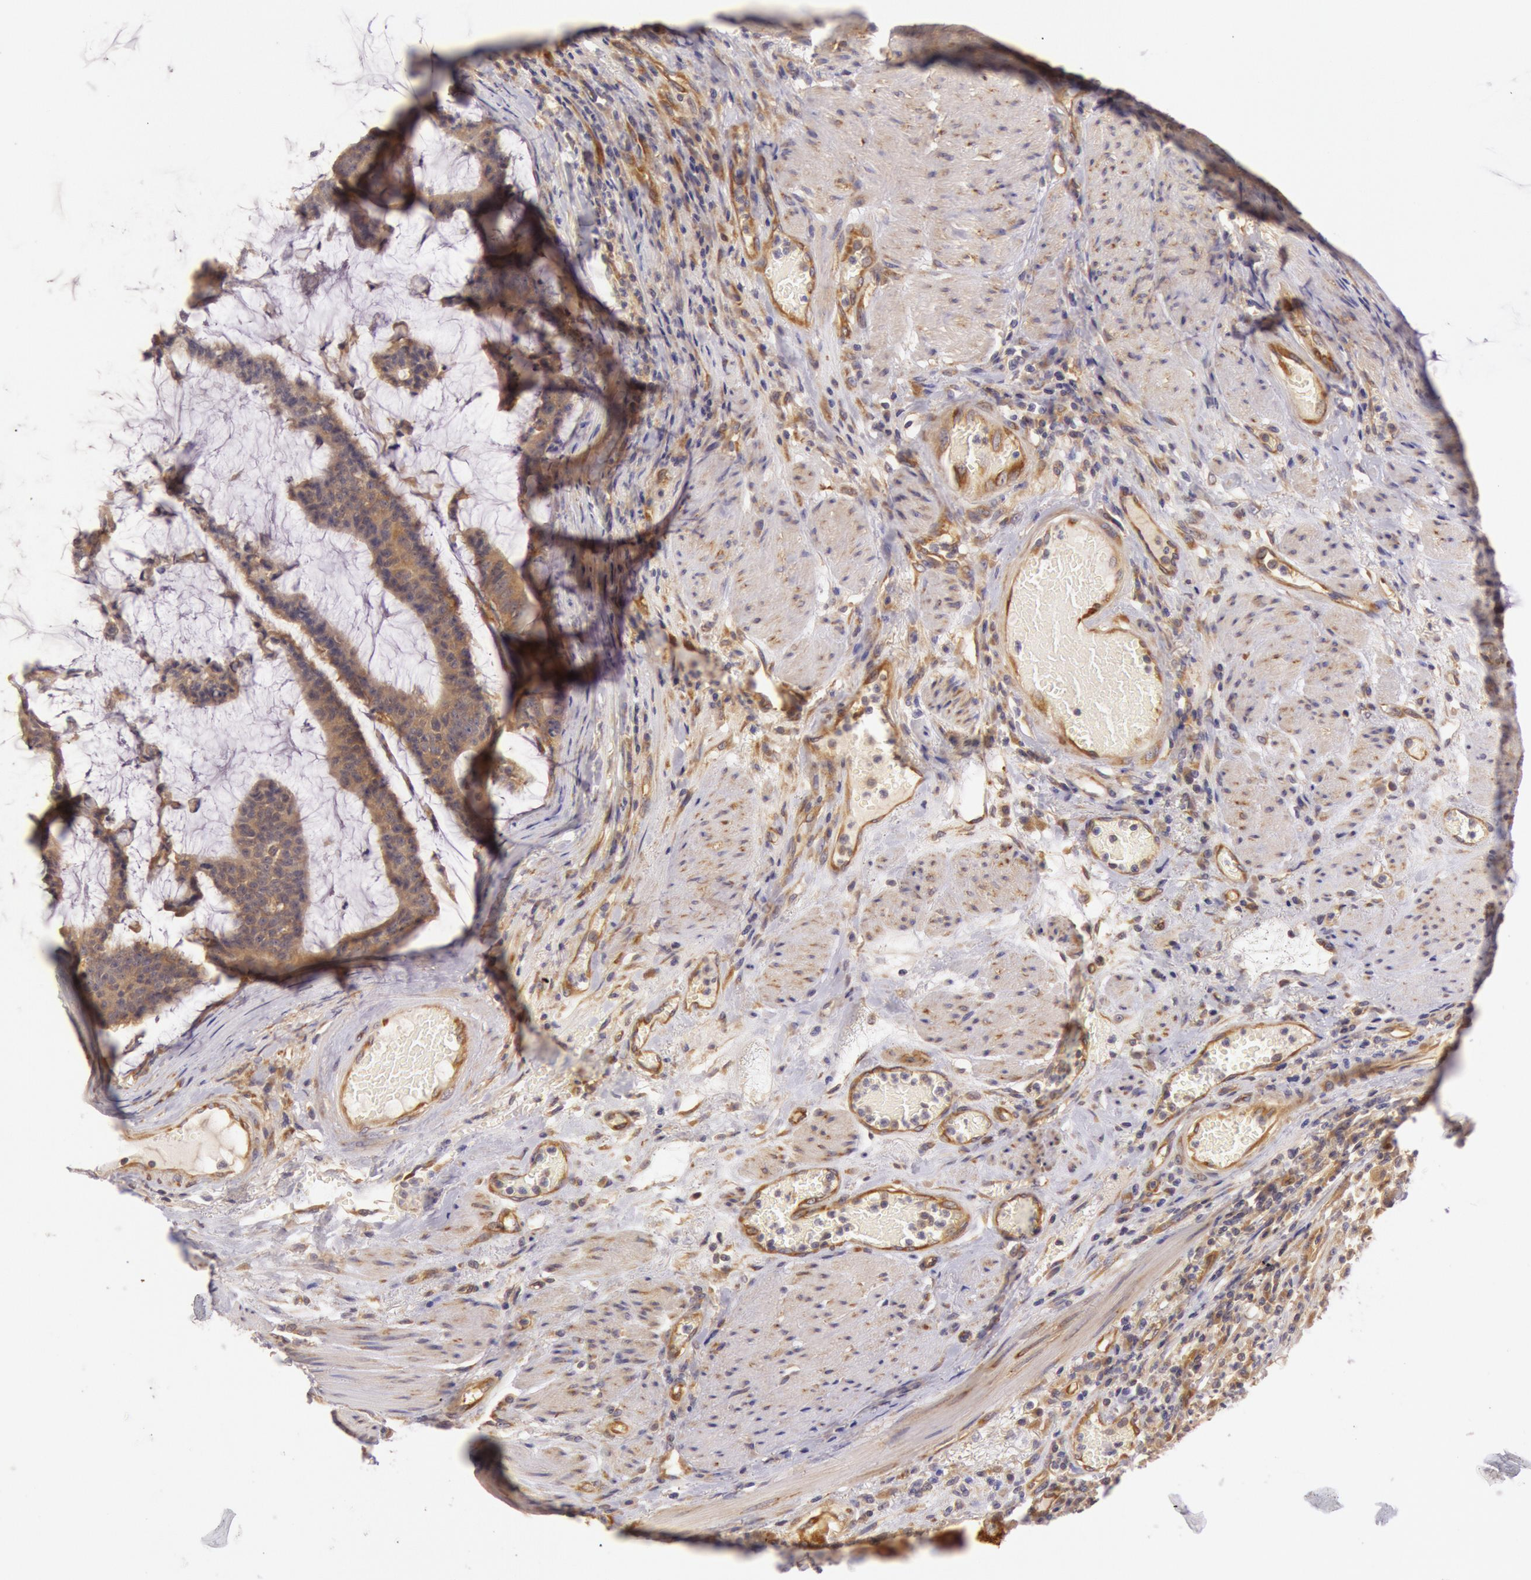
{"staining": {"intensity": "moderate", "quantity": ">75%", "location": "cytoplasmic/membranous"}, "tissue": "colorectal cancer", "cell_type": "Tumor cells", "image_type": "cancer", "snomed": [{"axis": "morphology", "description": "Adenocarcinoma, NOS"}, {"axis": "topography", "description": "Colon"}], "caption": "Immunohistochemistry (IHC) image of neoplastic tissue: human adenocarcinoma (colorectal) stained using immunohistochemistry exhibits medium levels of moderate protein expression localized specifically in the cytoplasmic/membranous of tumor cells, appearing as a cytoplasmic/membranous brown color.", "gene": "CHUK", "patient": {"sex": "female", "age": 84}}